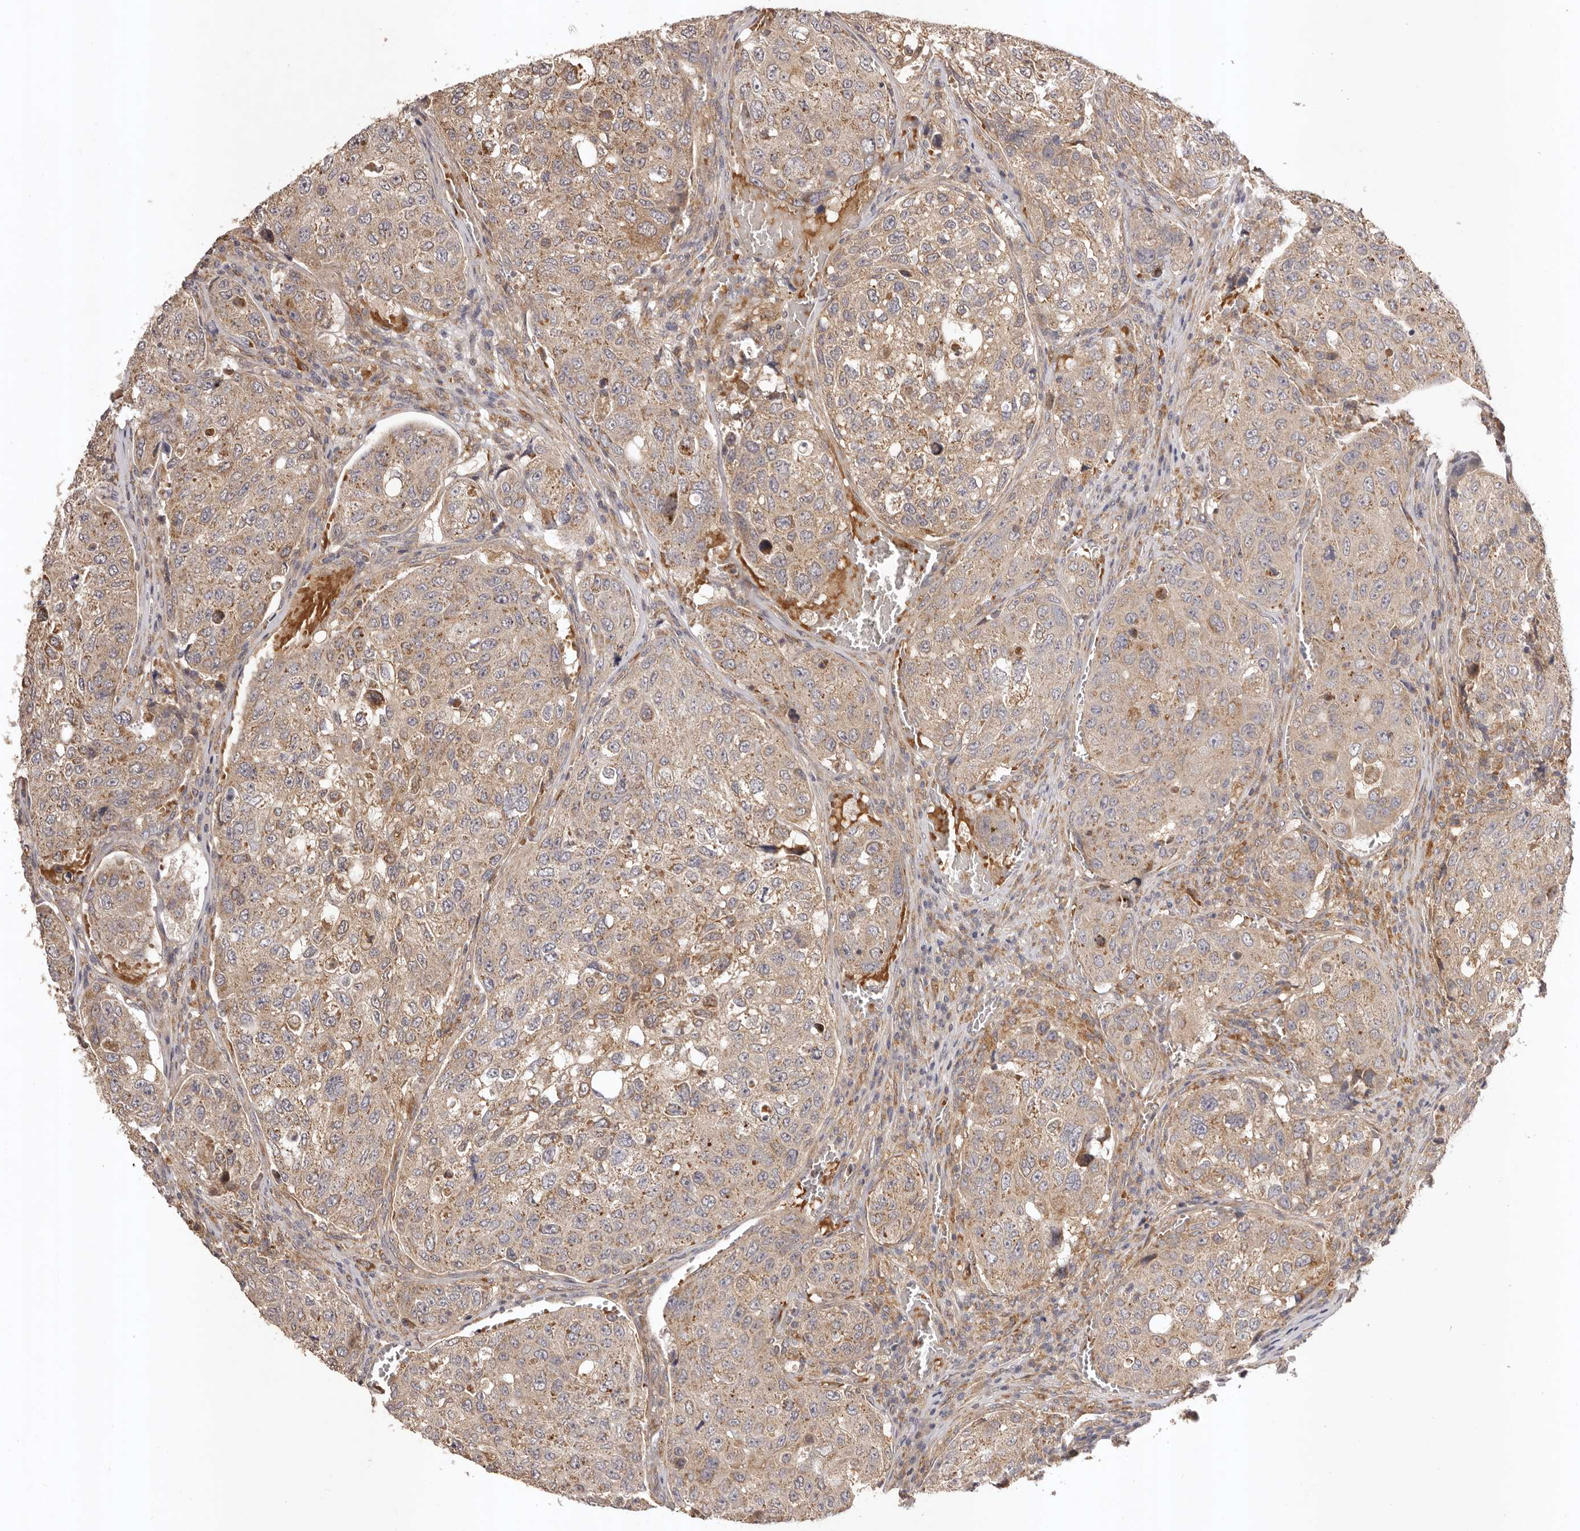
{"staining": {"intensity": "weak", "quantity": ">75%", "location": "cytoplasmic/membranous"}, "tissue": "urothelial cancer", "cell_type": "Tumor cells", "image_type": "cancer", "snomed": [{"axis": "morphology", "description": "Urothelial carcinoma, High grade"}, {"axis": "topography", "description": "Lymph node"}, {"axis": "topography", "description": "Urinary bladder"}], "caption": "IHC of high-grade urothelial carcinoma shows low levels of weak cytoplasmic/membranous positivity in about >75% of tumor cells. IHC stains the protein of interest in brown and the nuclei are stained blue.", "gene": "UBR2", "patient": {"sex": "male", "age": 51}}